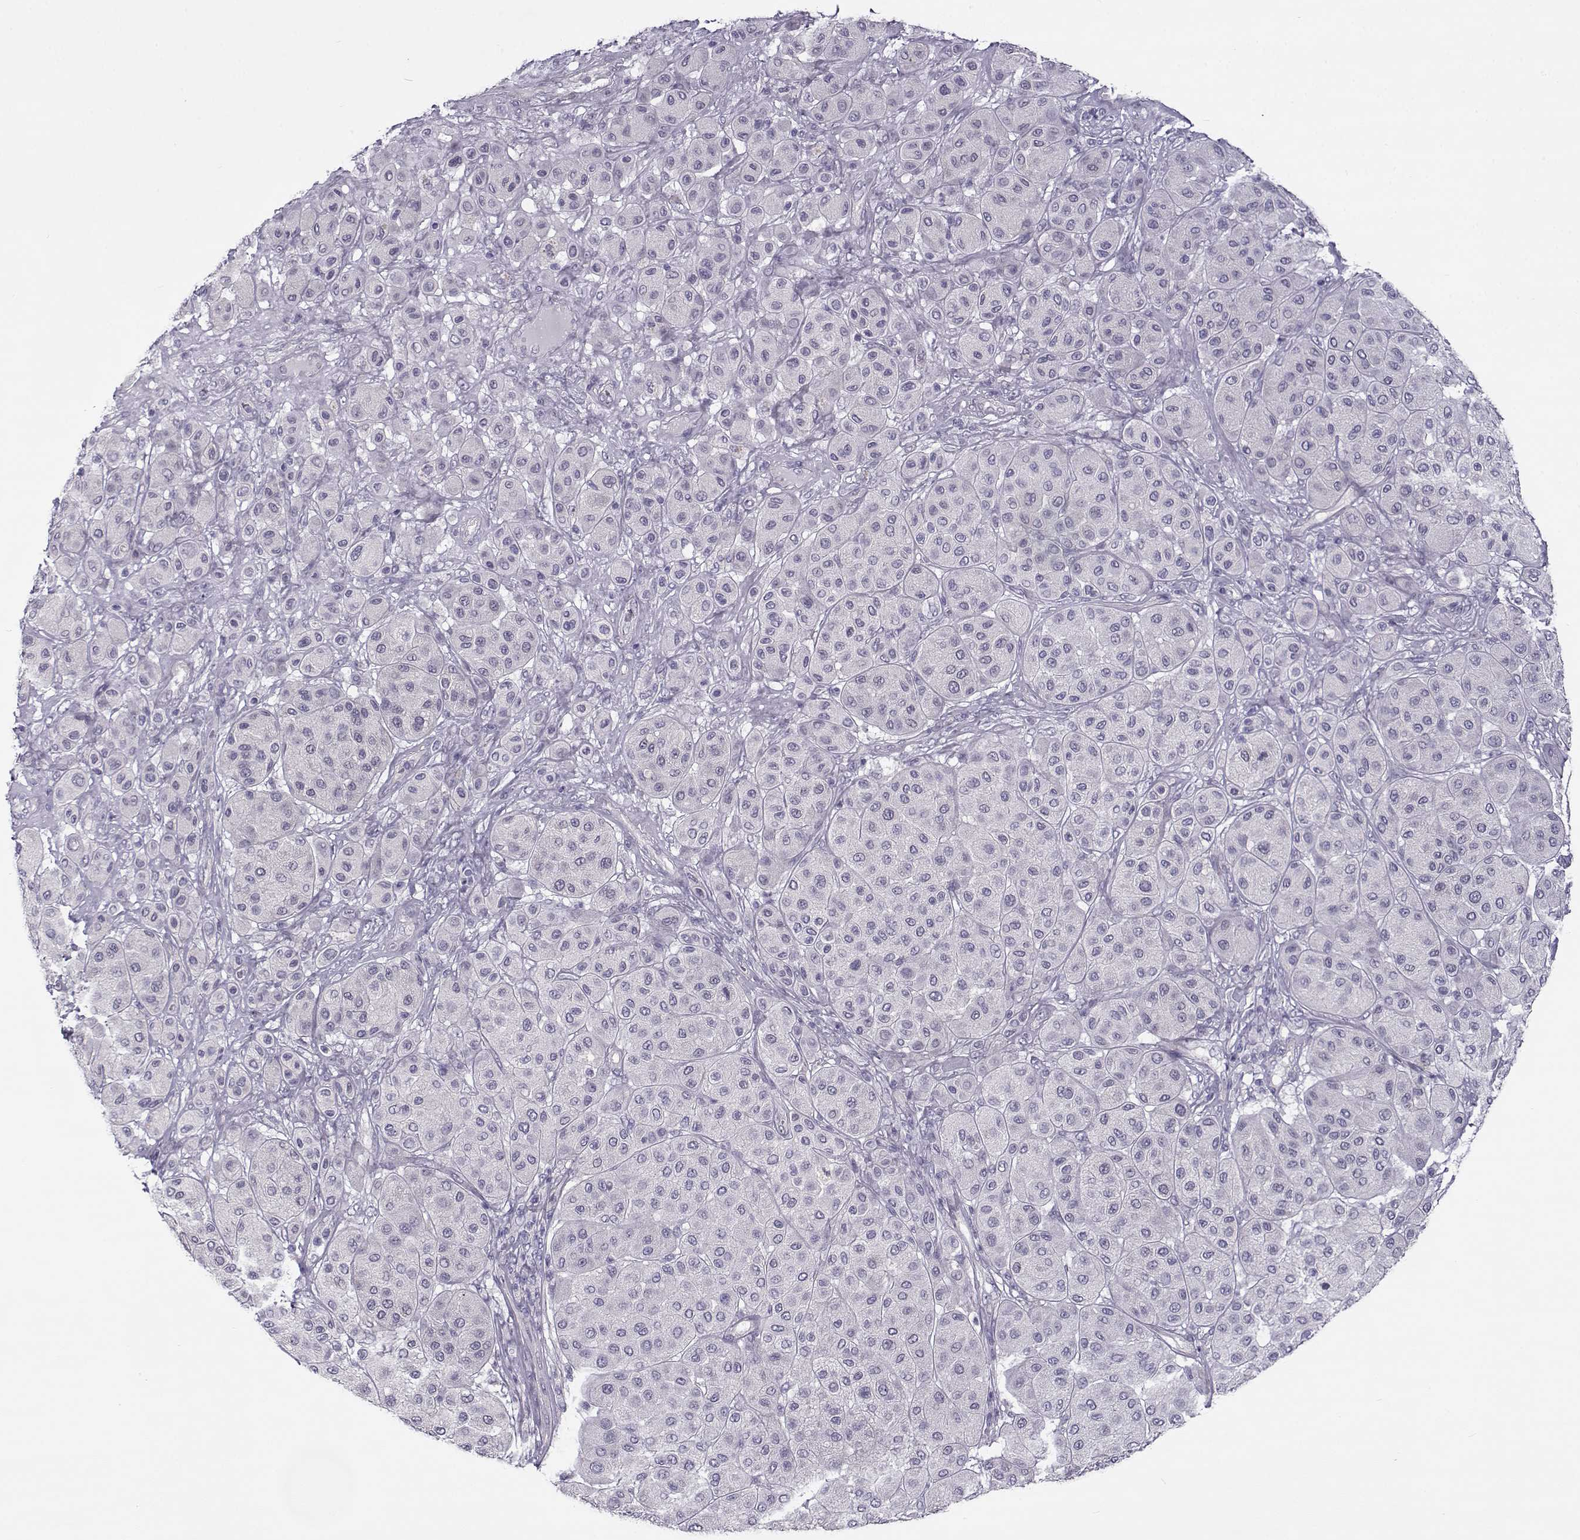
{"staining": {"intensity": "negative", "quantity": "none", "location": "none"}, "tissue": "melanoma", "cell_type": "Tumor cells", "image_type": "cancer", "snomed": [{"axis": "morphology", "description": "Malignant melanoma, Metastatic site"}, {"axis": "topography", "description": "Smooth muscle"}], "caption": "DAB immunohistochemical staining of melanoma shows no significant staining in tumor cells.", "gene": "TEX55", "patient": {"sex": "male", "age": 41}}